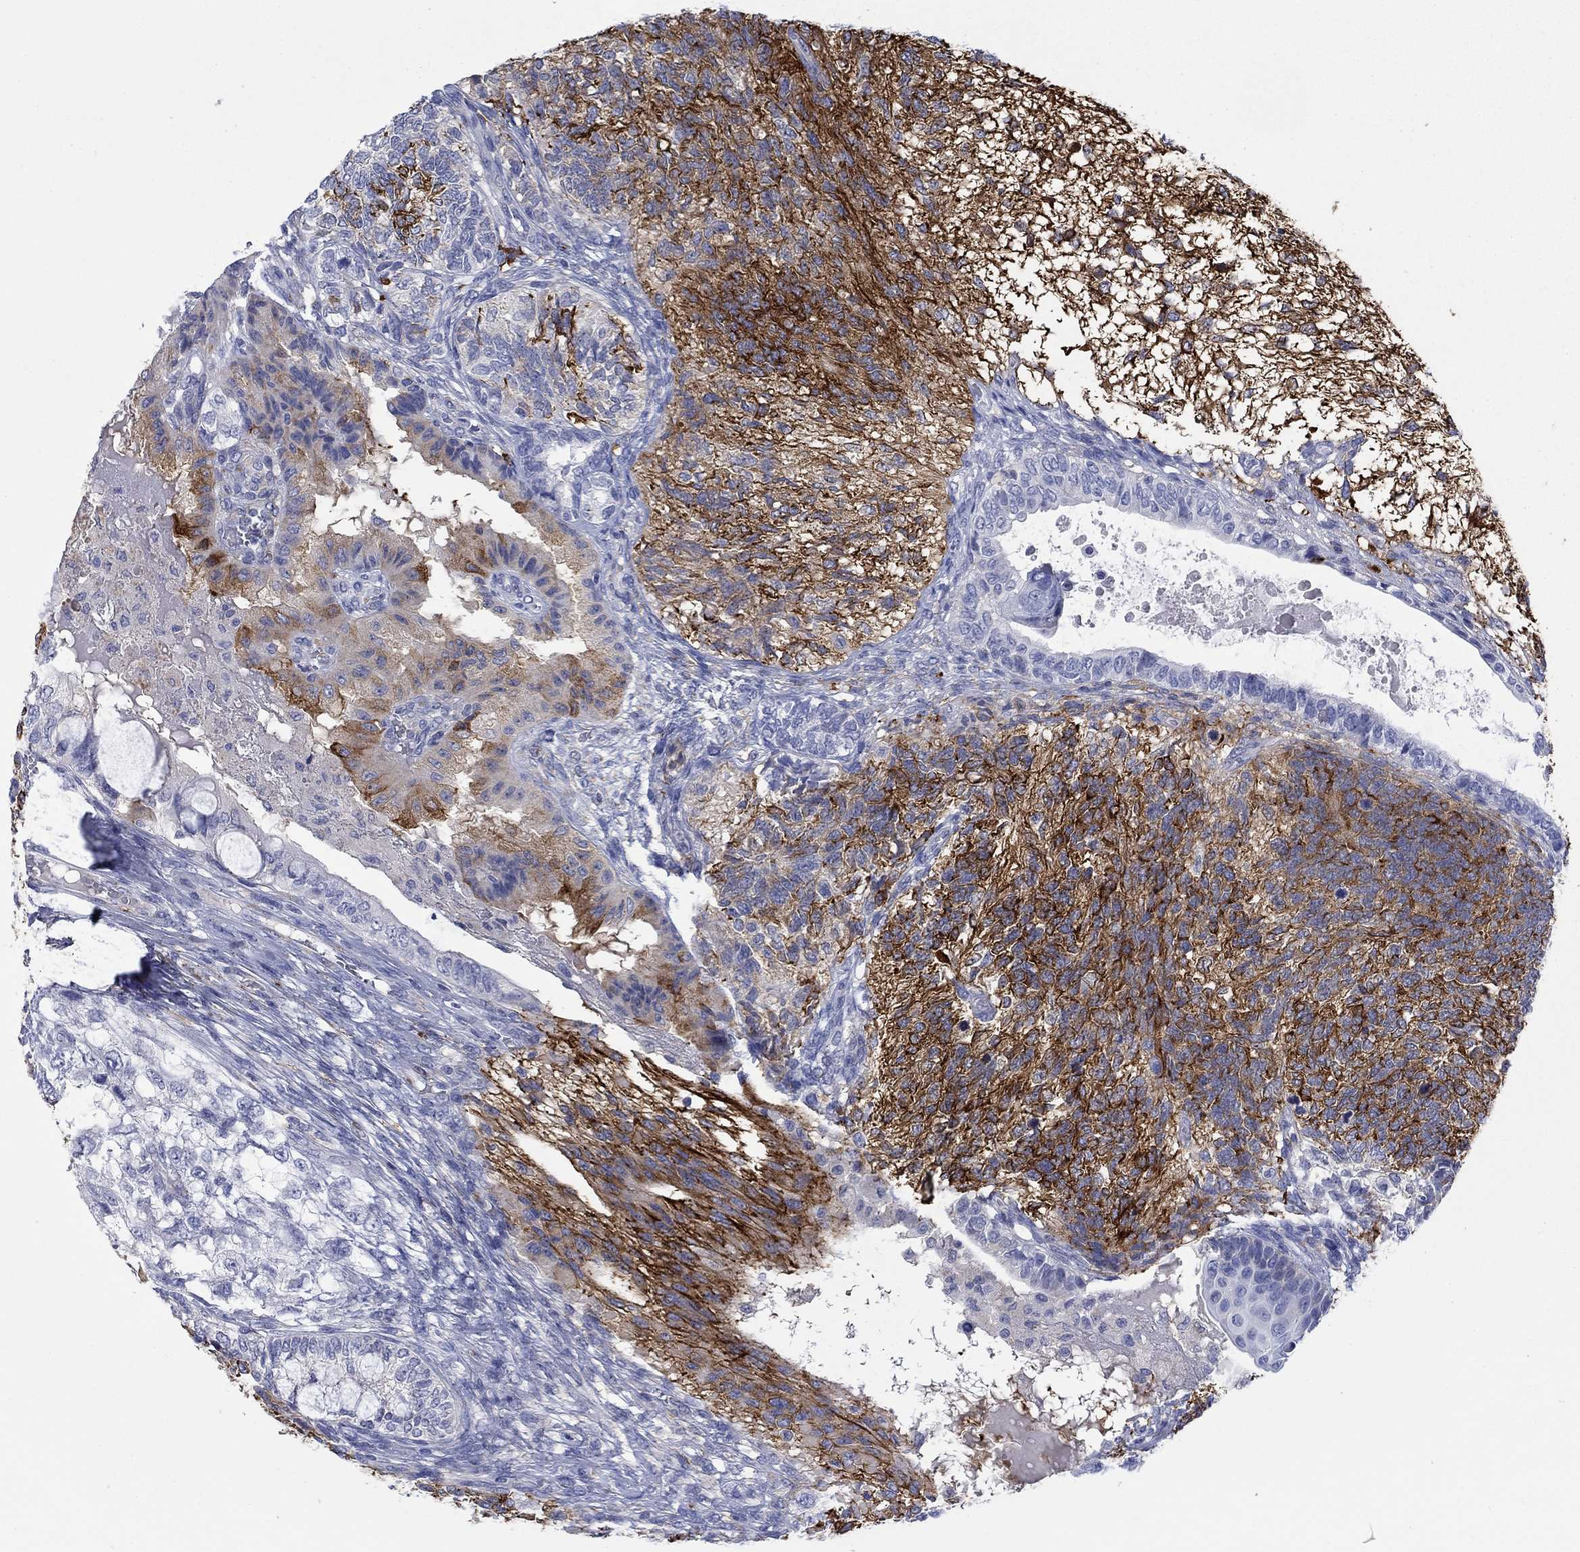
{"staining": {"intensity": "strong", "quantity": "25%-75%", "location": "cytoplasmic/membranous"}, "tissue": "testis cancer", "cell_type": "Tumor cells", "image_type": "cancer", "snomed": [{"axis": "morphology", "description": "Seminoma, NOS"}, {"axis": "morphology", "description": "Carcinoma, Embryonal, NOS"}, {"axis": "topography", "description": "Testis"}], "caption": "Immunohistochemistry (DAB) staining of human embryonal carcinoma (testis) reveals strong cytoplasmic/membranous protein positivity in approximately 25%-75% of tumor cells.", "gene": "PTPRZ1", "patient": {"sex": "male", "age": 41}}